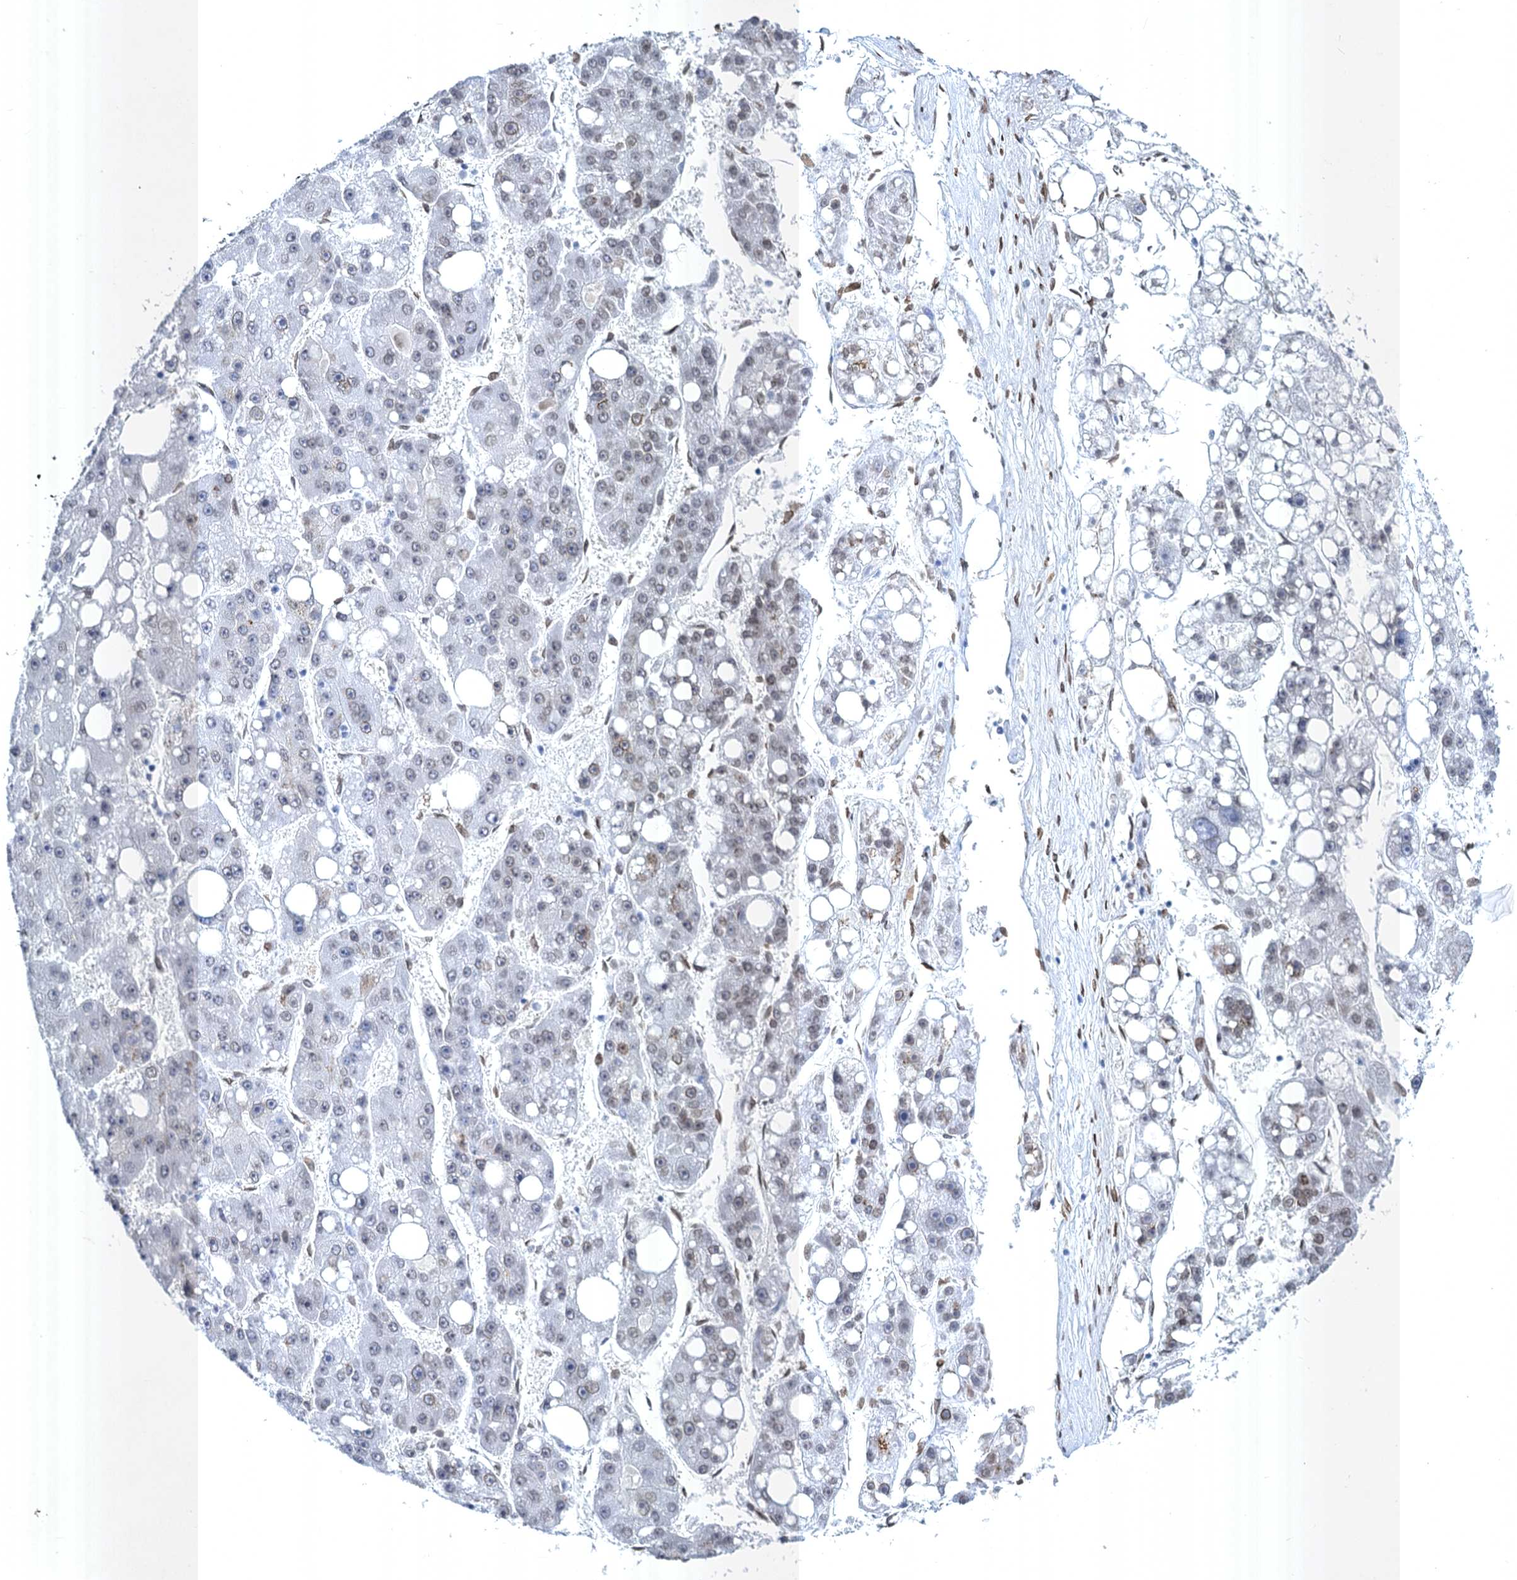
{"staining": {"intensity": "weak", "quantity": "25%-75%", "location": "cytoplasmic/membranous,nuclear"}, "tissue": "liver cancer", "cell_type": "Tumor cells", "image_type": "cancer", "snomed": [{"axis": "morphology", "description": "Carcinoma, Hepatocellular, NOS"}, {"axis": "topography", "description": "Liver"}], "caption": "This image exhibits liver hepatocellular carcinoma stained with immunohistochemistry to label a protein in brown. The cytoplasmic/membranous and nuclear of tumor cells show weak positivity for the protein. Nuclei are counter-stained blue.", "gene": "PRSS35", "patient": {"sex": "female", "age": 61}}